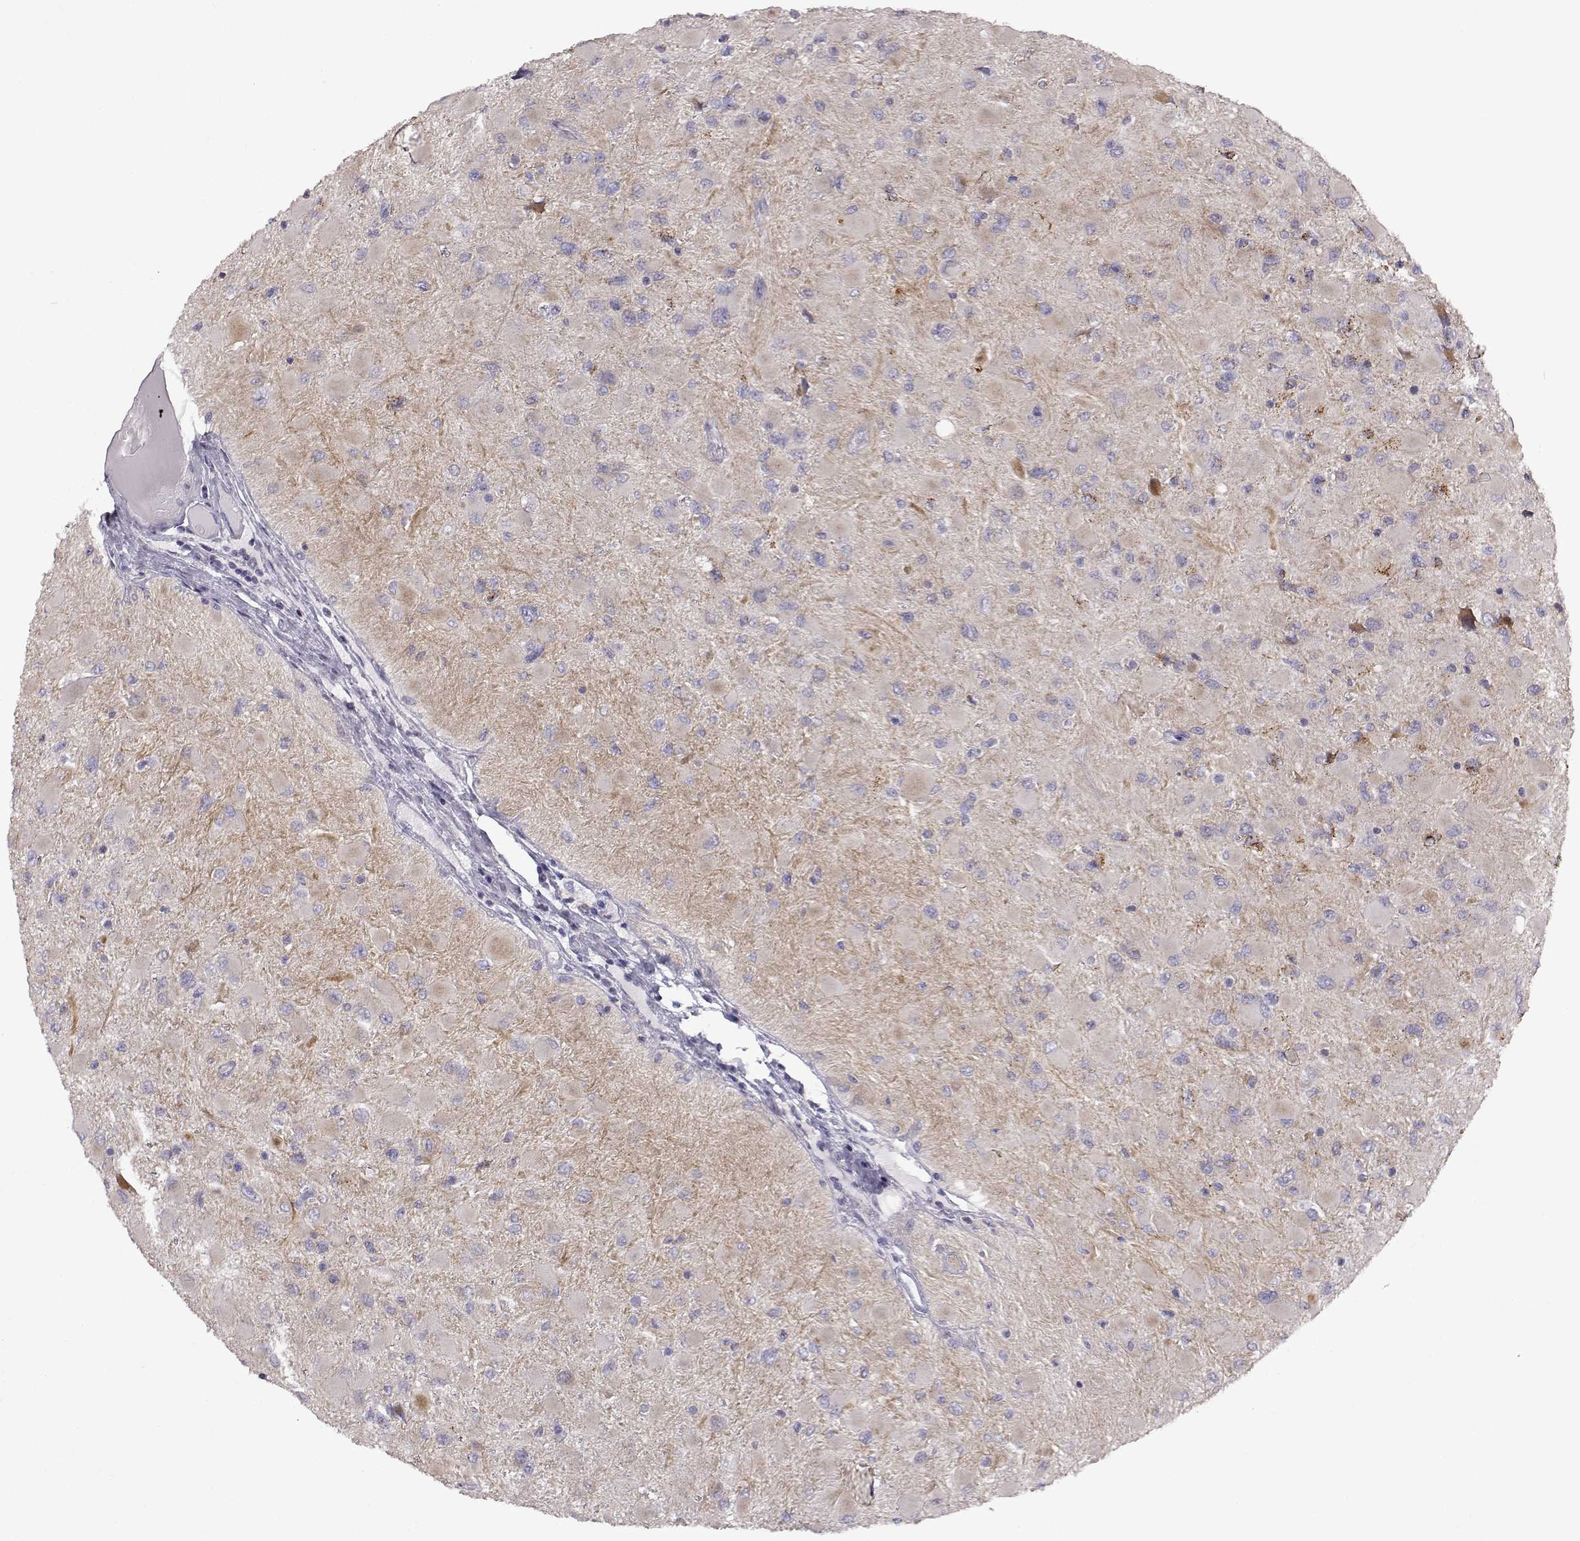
{"staining": {"intensity": "negative", "quantity": "none", "location": "none"}, "tissue": "glioma", "cell_type": "Tumor cells", "image_type": "cancer", "snomed": [{"axis": "morphology", "description": "Glioma, malignant, High grade"}, {"axis": "topography", "description": "Cerebral cortex"}], "caption": "The histopathology image shows no significant expression in tumor cells of glioma. (Brightfield microscopy of DAB IHC at high magnification).", "gene": "VGF", "patient": {"sex": "female", "age": 36}}